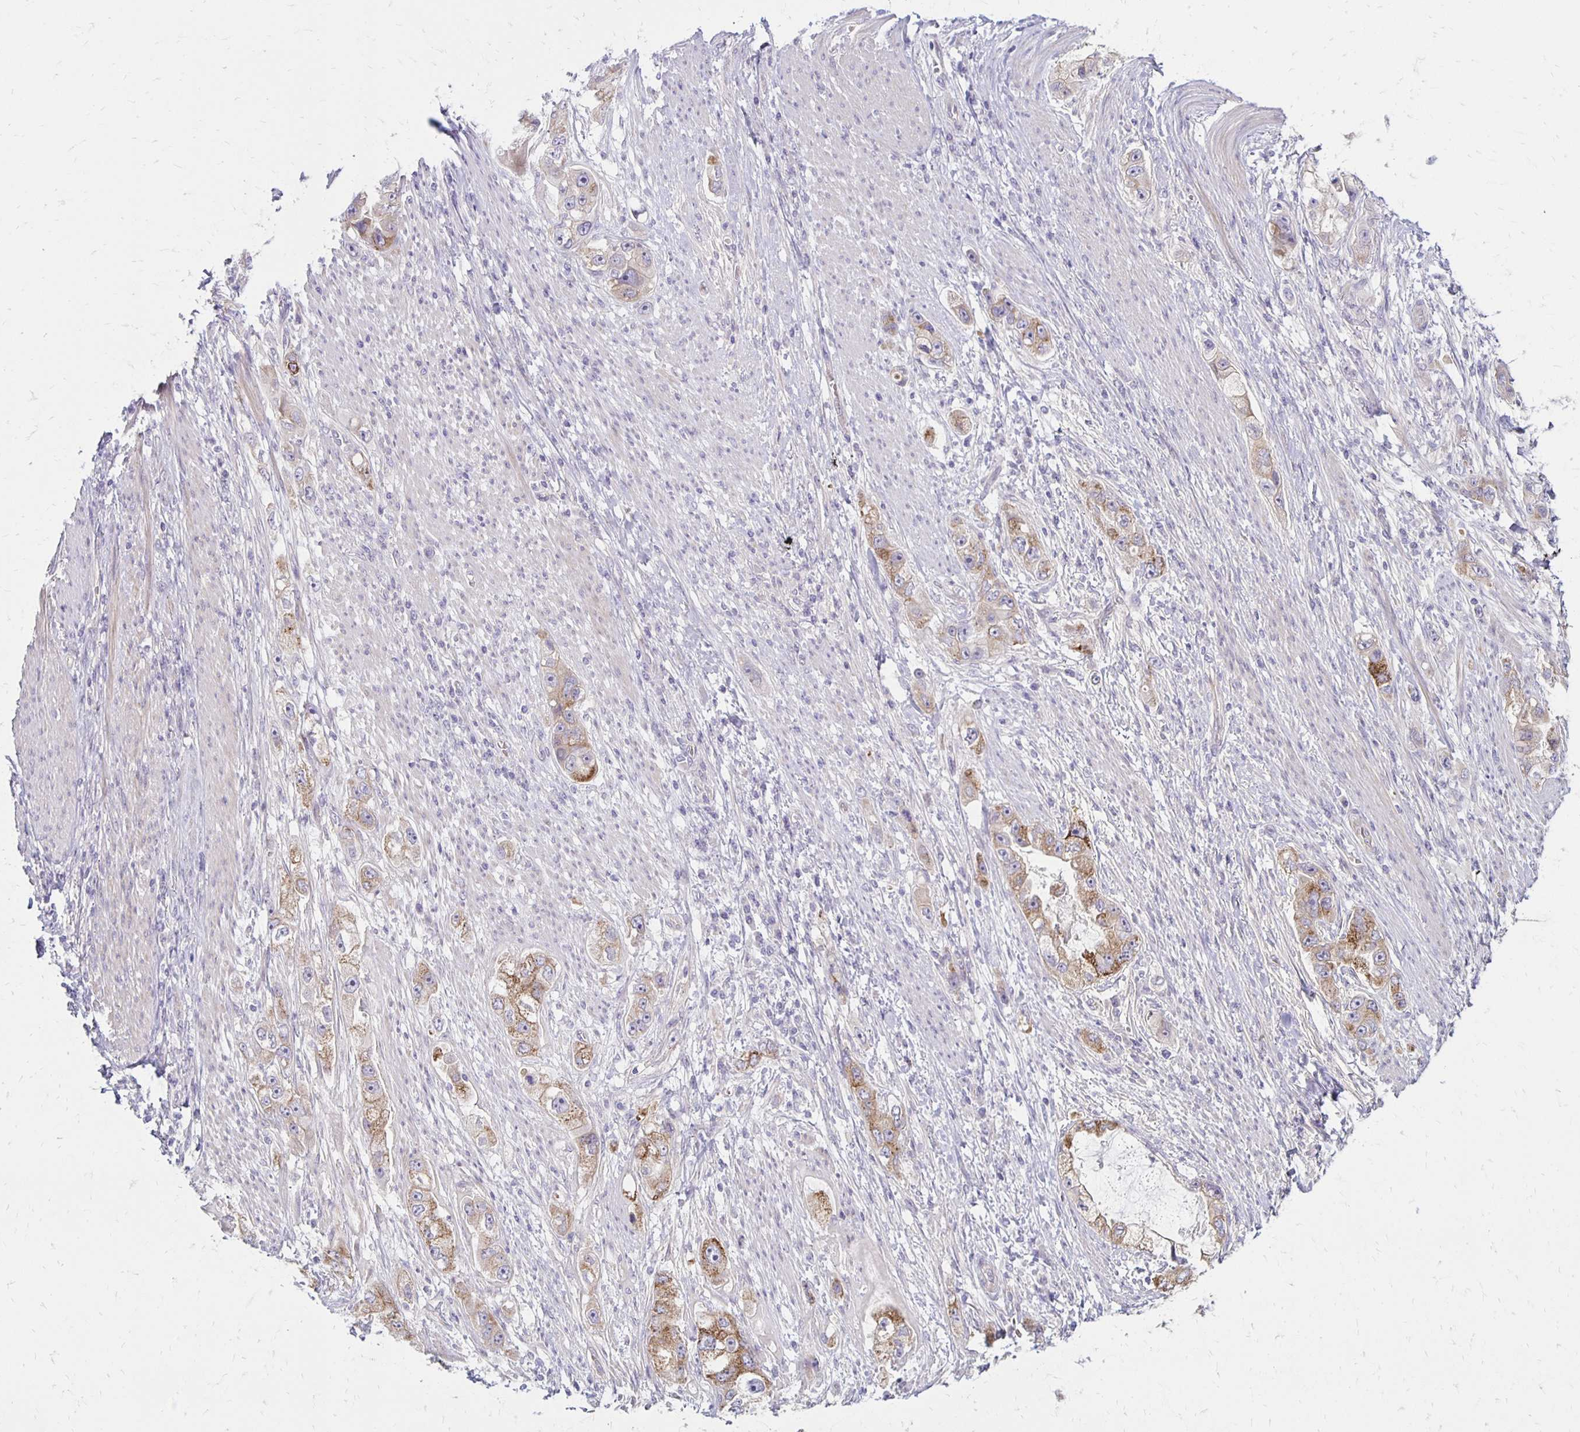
{"staining": {"intensity": "moderate", "quantity": "25%-75%", "location": "cytoplasmic/membranous"}, "tissue": "stomach cancer", "cell_type": "Tumor cells", "image_type": "cancer", "snomed": [{"axis": "morphology", "description": "Adenocarcinoma, NOS"}, {"axis": "topography", "description": "Stomach, lower"}], "caption": "Adenocarcinoma (stomach) stained with immunohistochemistry demonstrates moderate cytoplasmic/membranous expression in about 25%-75% of tumor cells.", "gene": "KATNBL1", "patient": {"sex": "female", "age": 93}}